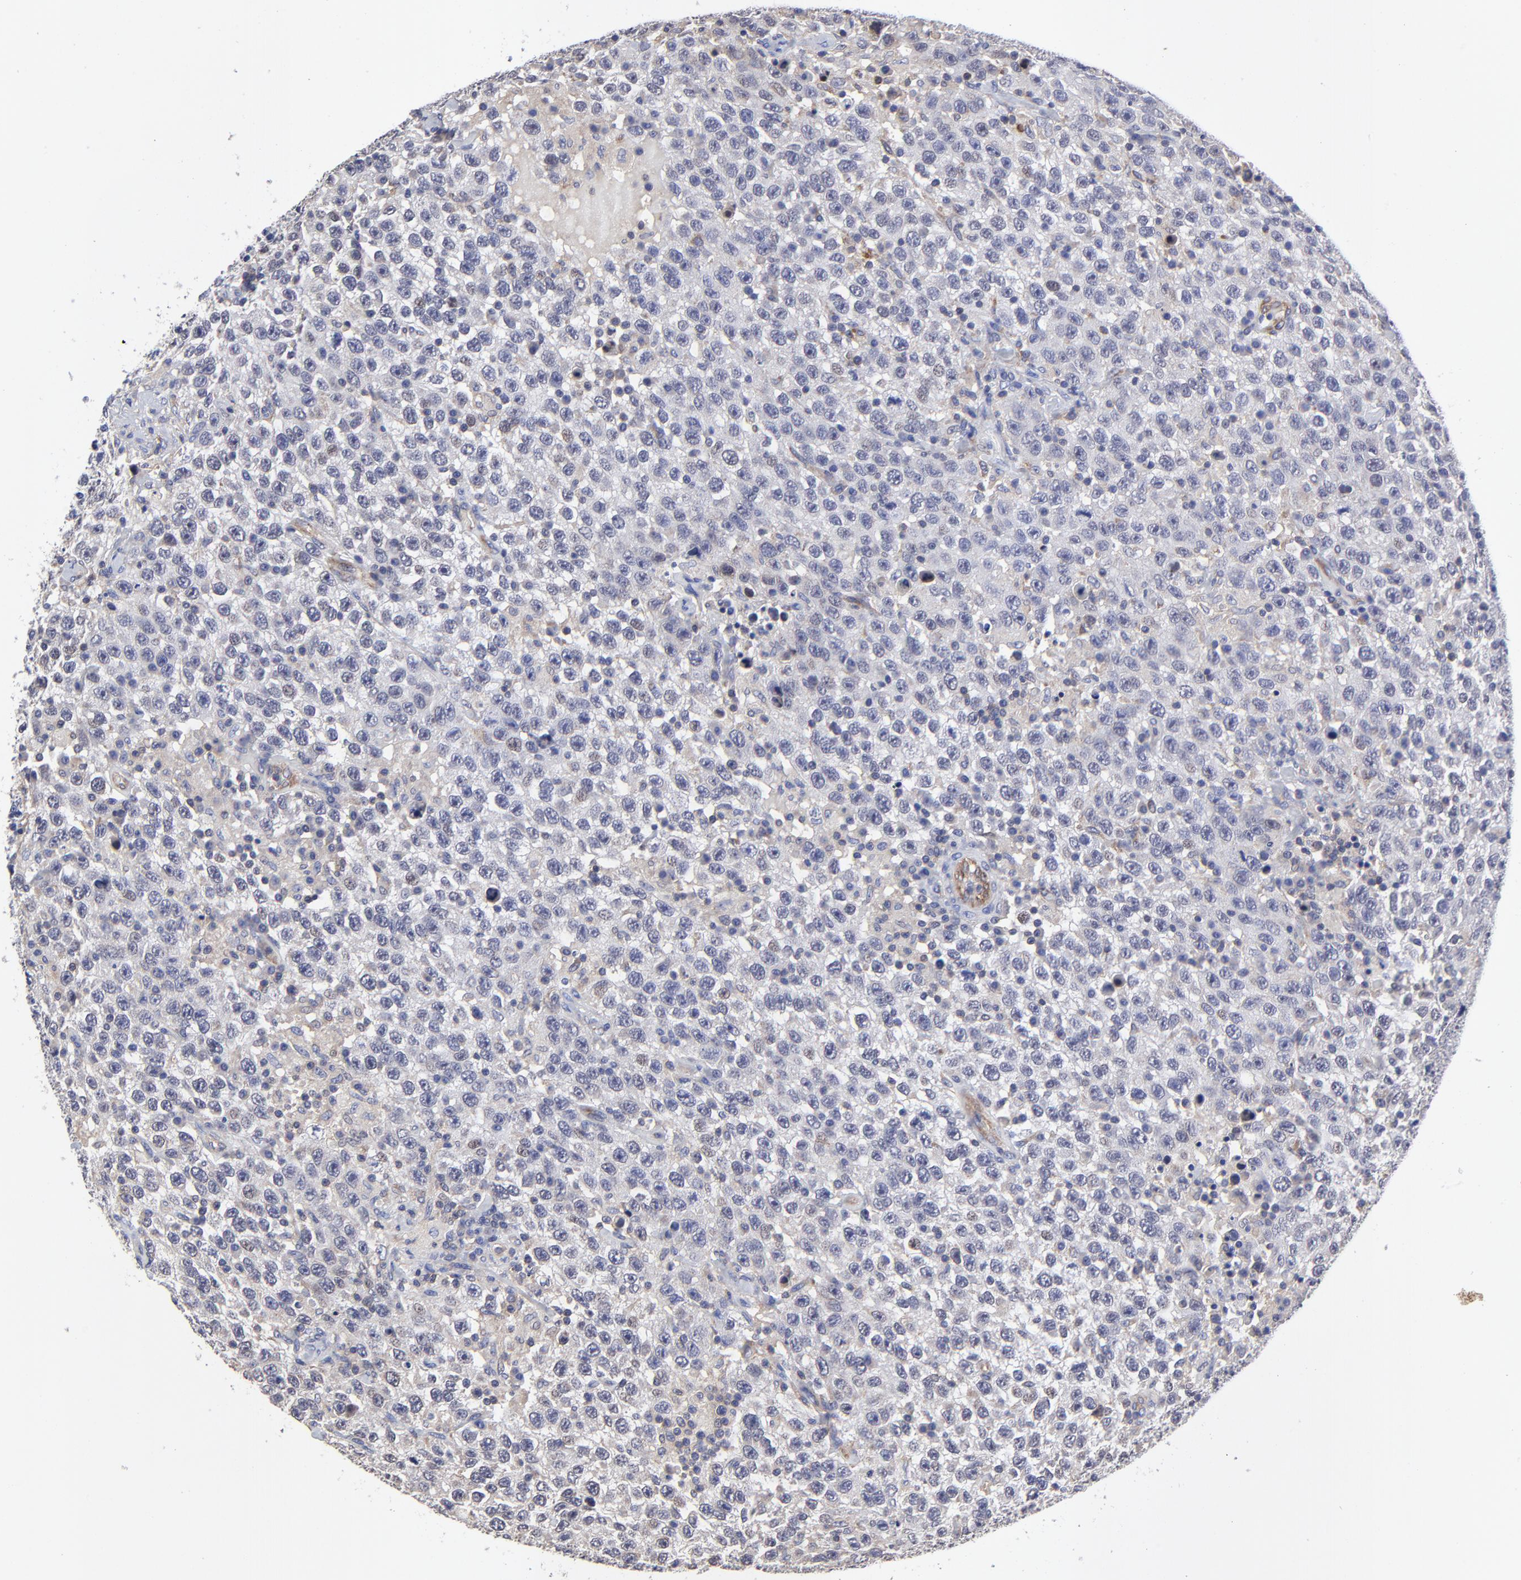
{"staining": {"intensity": "negative", "quantity": "none", "location": "none"}, "tissue": "testis cancer", "cell_type": "Tumor cells", "image_type": "cancer", "snomed": [{"axis": "morphology", "description": "Seminoma, NOS"}, {"axis": "topography", "description": "Testis"}], "caption": "The immunohistochemistry (IHC) photomicrograph has no significant staining in tumor cells of testis seminoma tissue.", "gene": "SULF2", "patient": {"sex": "male", "age": 41}}